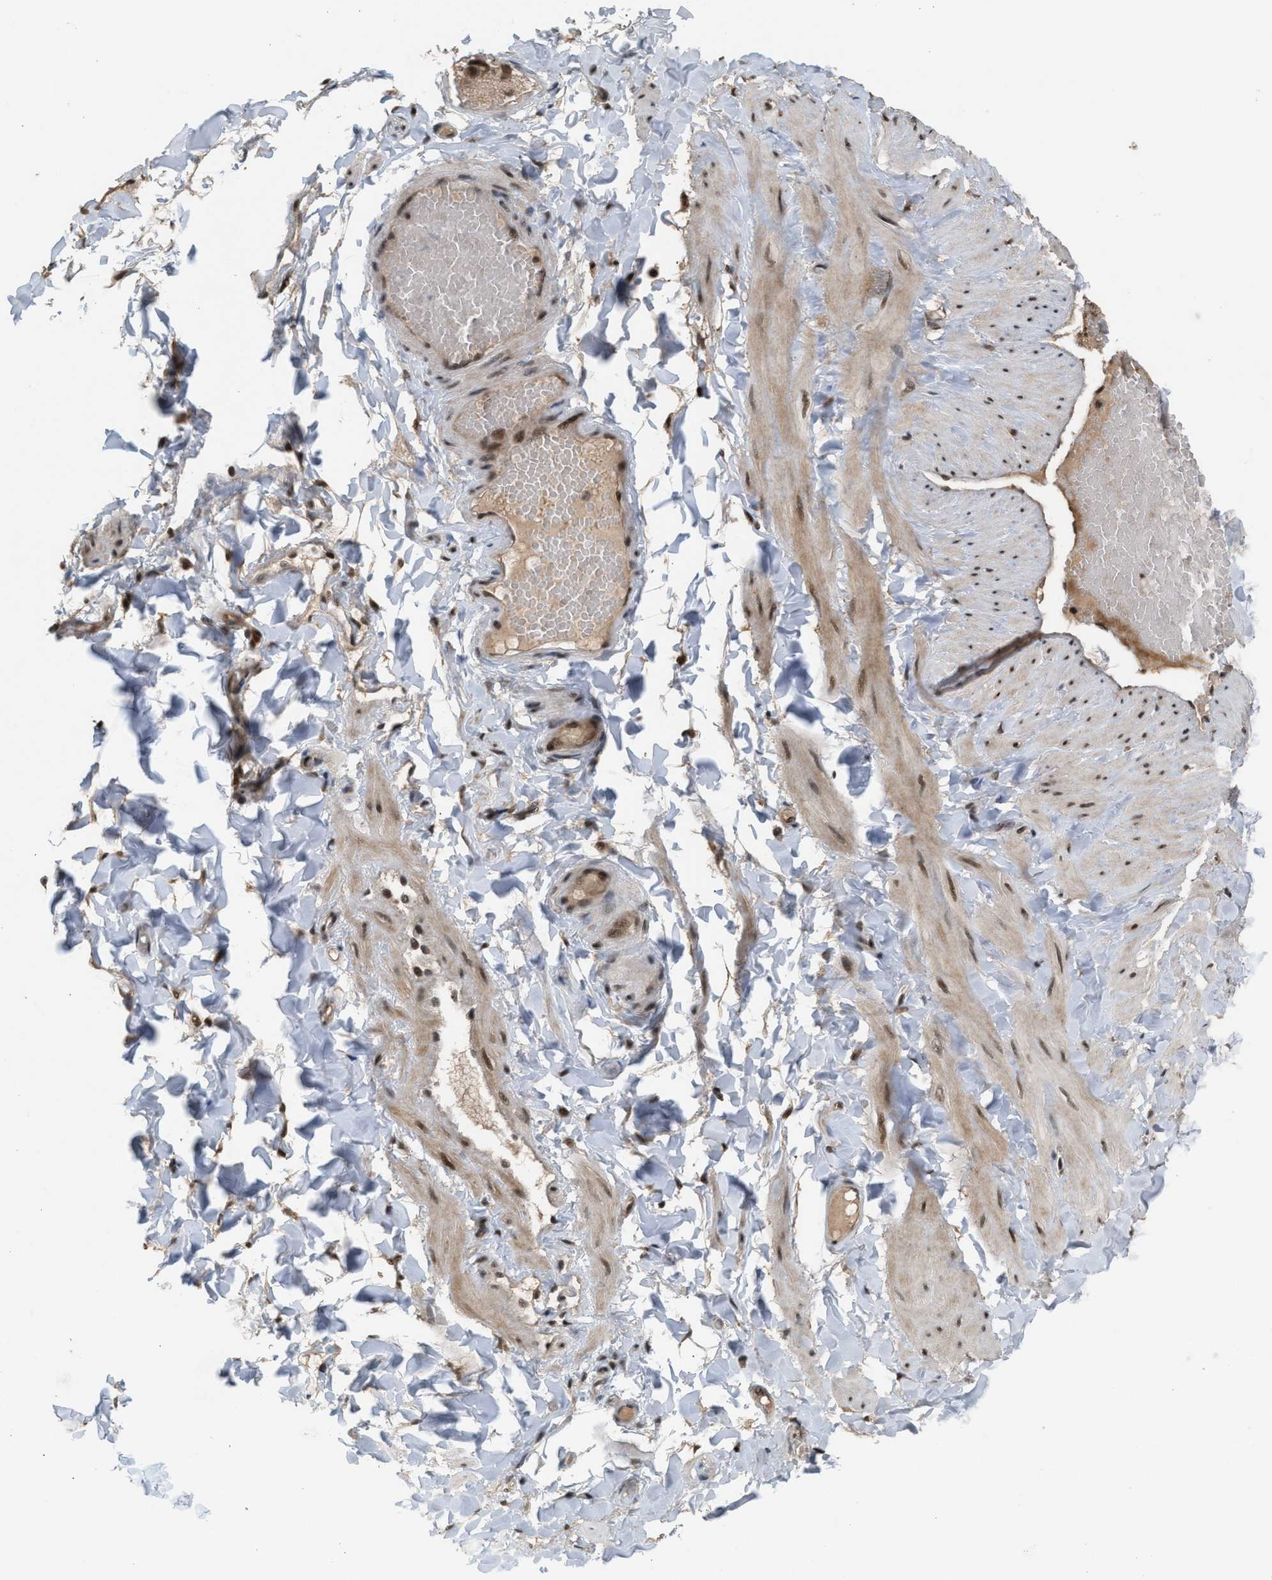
{"staining": {"intensity": "strong", "quantity": ">75%", "location": "cytoplasmic/membranous,nuclear"}, "tissue": "adipose tissue", "cell_type": "Adipocytes", "image_type": "normal", "snomed": [{"axis": "morphology", "description": "Normal tissue, NOS"}, {"axis": "topography", "description": "Adipose tissue"}, {"axis": "topography", "description": "Vascular tissue"}, {"axis": "topography", "description": "Peripheral nerve tissue"}], "caption": "Human adipose tissue stained with a brown dye reveals strong cytoplasmic/membranous,nuclear positive staining in about >75% of adipocytes.", "gene": "PRPF4", "patient": {"sex": "male", "age": 25}}